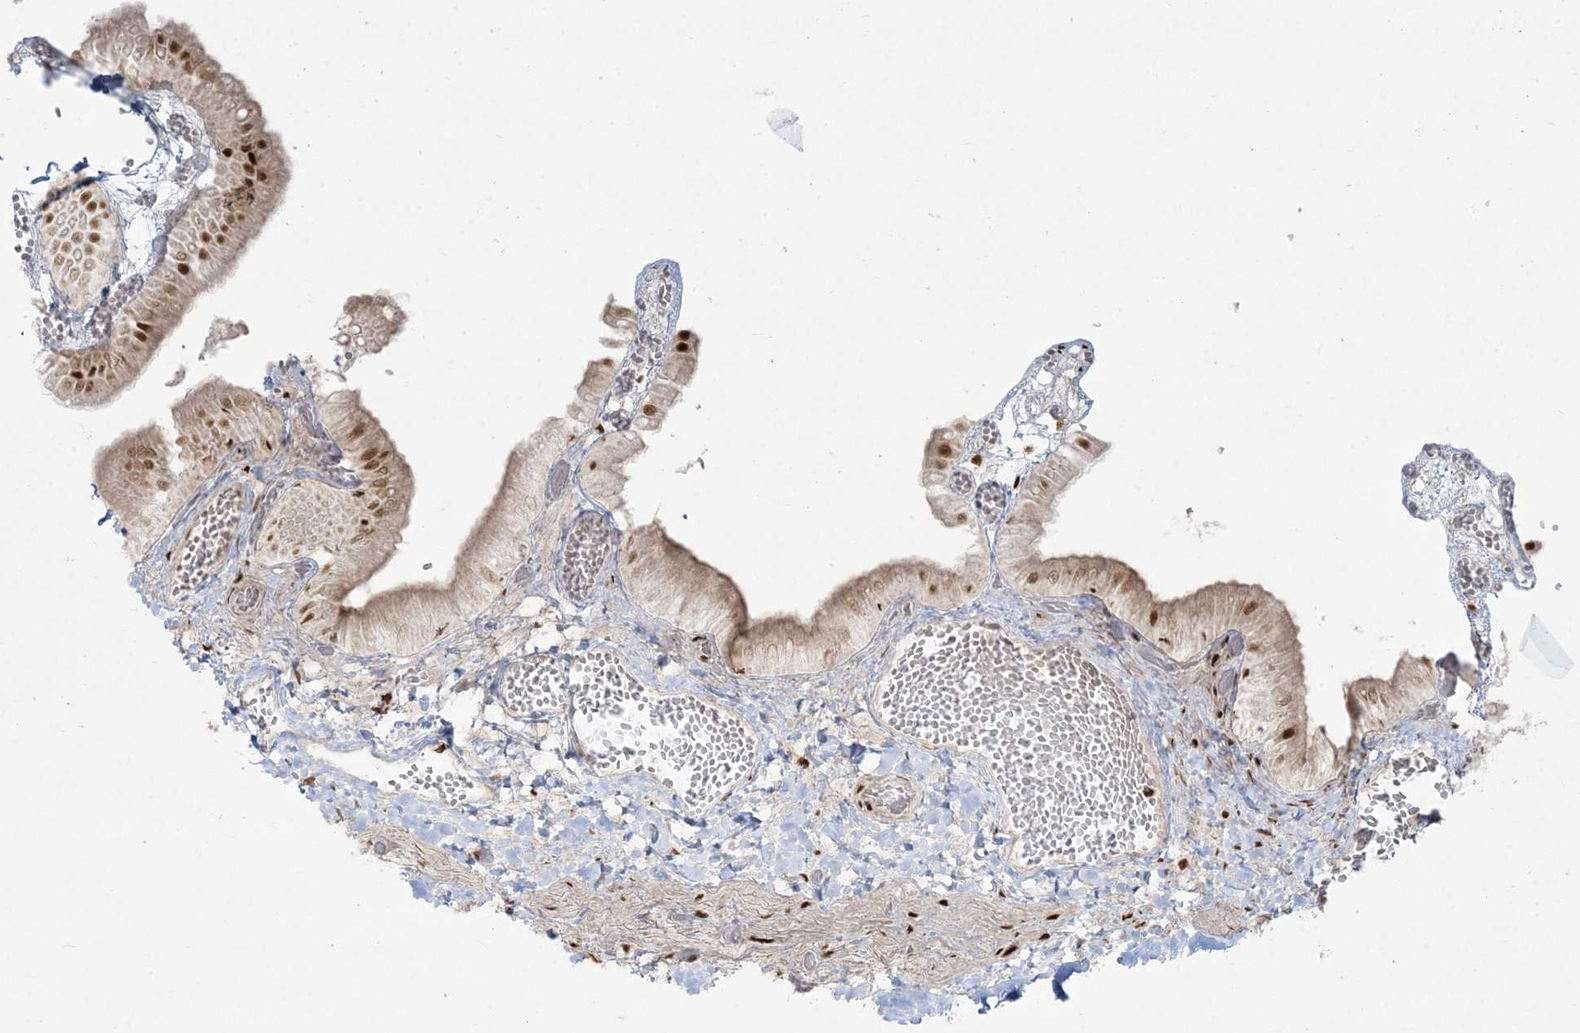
{"staining": {"intensity": "strong", "quantity": "<25%", "location": "nuclear"}, "tissue": "gallbladder", "cell_type": "Glandular cells", "image_type": "normal", "snomed": [{"axis": "morphology", "description": "Normal tissue, NOS"}, {"axis": "topography", "description": "Gallbladder"}], "caption": "Normal gallbladder was stained to show a protein in brown. There is medium levels of strong nuclear positivity in approximately <25% of glandular cells. Nuclei are stained in blue.", "gene": "RBM10", "patient": {"sex": "female", "age": 64}}